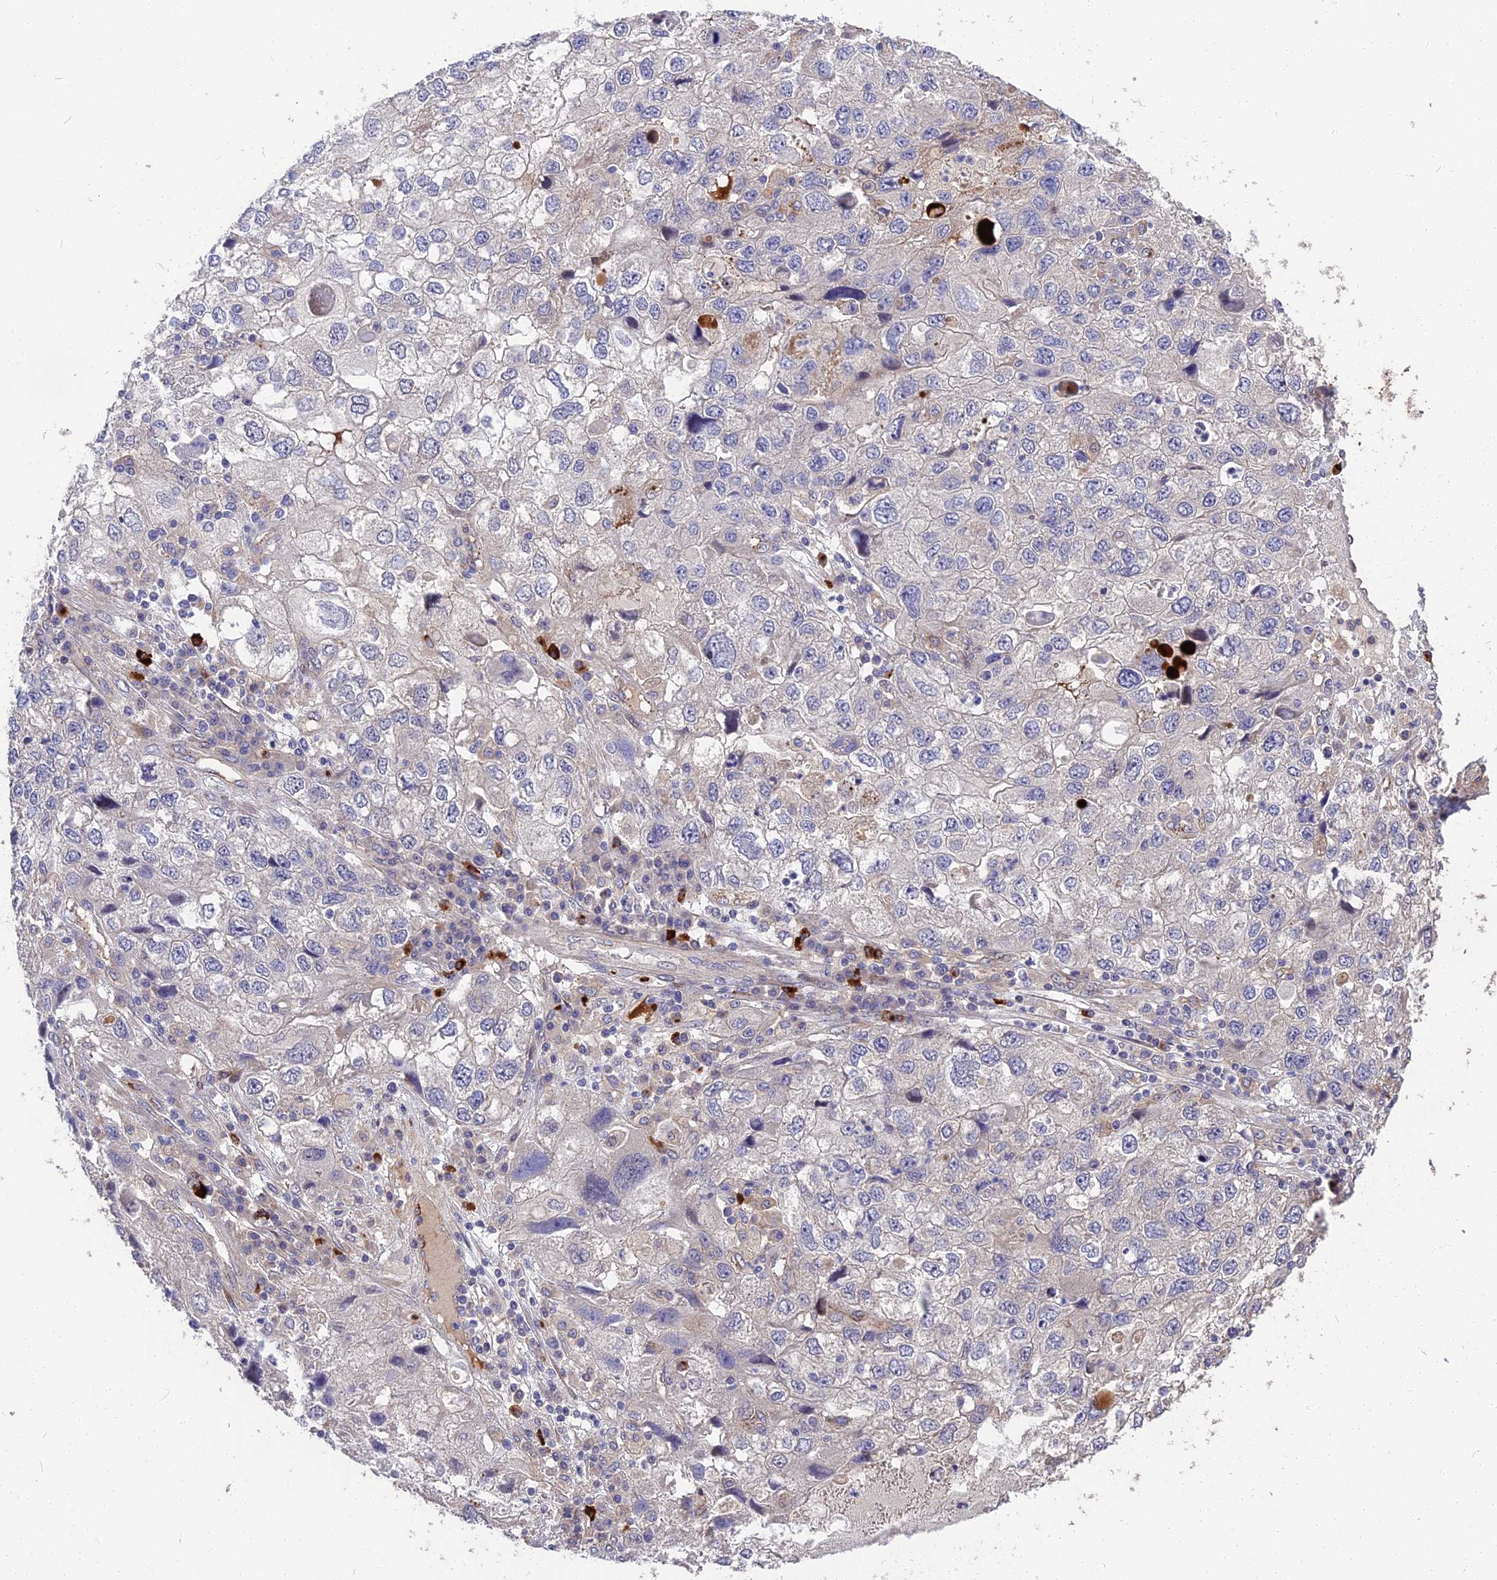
{"staining": {"intensity": "negative", "quantity": "none", "location": "none"}, "tissue": "endometrial cancer", "cell_type": "Tumor cells", "image_type": "cancer", "snomed": [{"axis": "morphology", "description": "Adenocarcinoma, NOS"}, {"axis": "topography", "description": "Endometrium"}], "caption": "High power microscopy image of an immunohistochemistry histopathology image of endometrial cancer (adenocarcinoma), revealing no significant positivity in tumor cells. Nuclei are stained in blue.", "gene": "MFSD2A", "patient": {"sex": "female", "age": 49}}